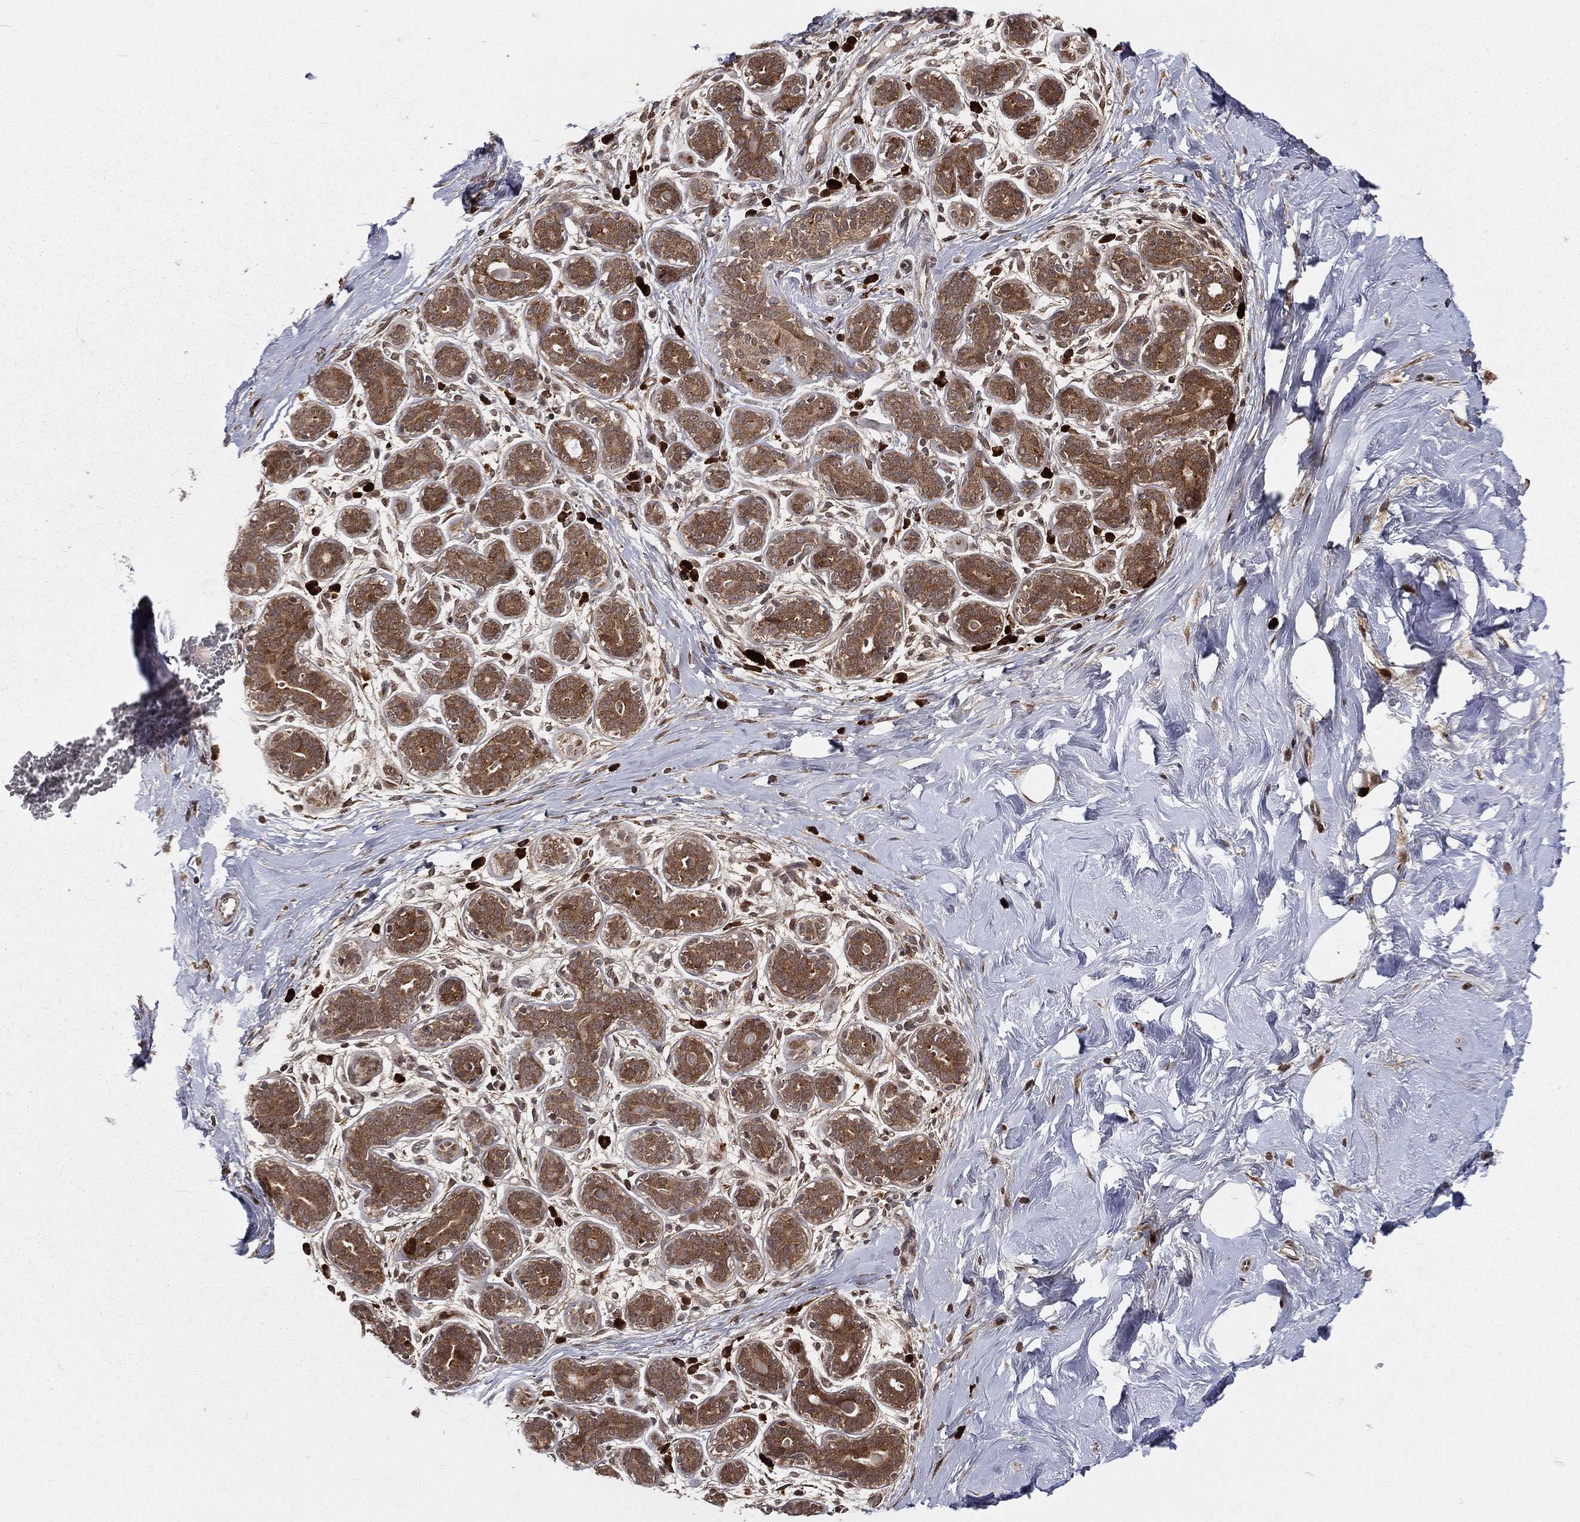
{"staining": {"intensity": "negative", "quantity": "none", "location": "none"}, "tissue": "breast", "cell_type": "Adipocytes", "image_type": "normal", "snomed": [{"axis": "morphology", "description": "Normal tissue, NOS"}, {"axis": "topography", "description": "Breast"}], "caption": "Immunohistochemistry photomicrograph of normal human breast stained for a protein (brown), which reveals no staining in adipocytes.", "gene": "MDM2", "patient": {"sex": "female", "age": 43}}